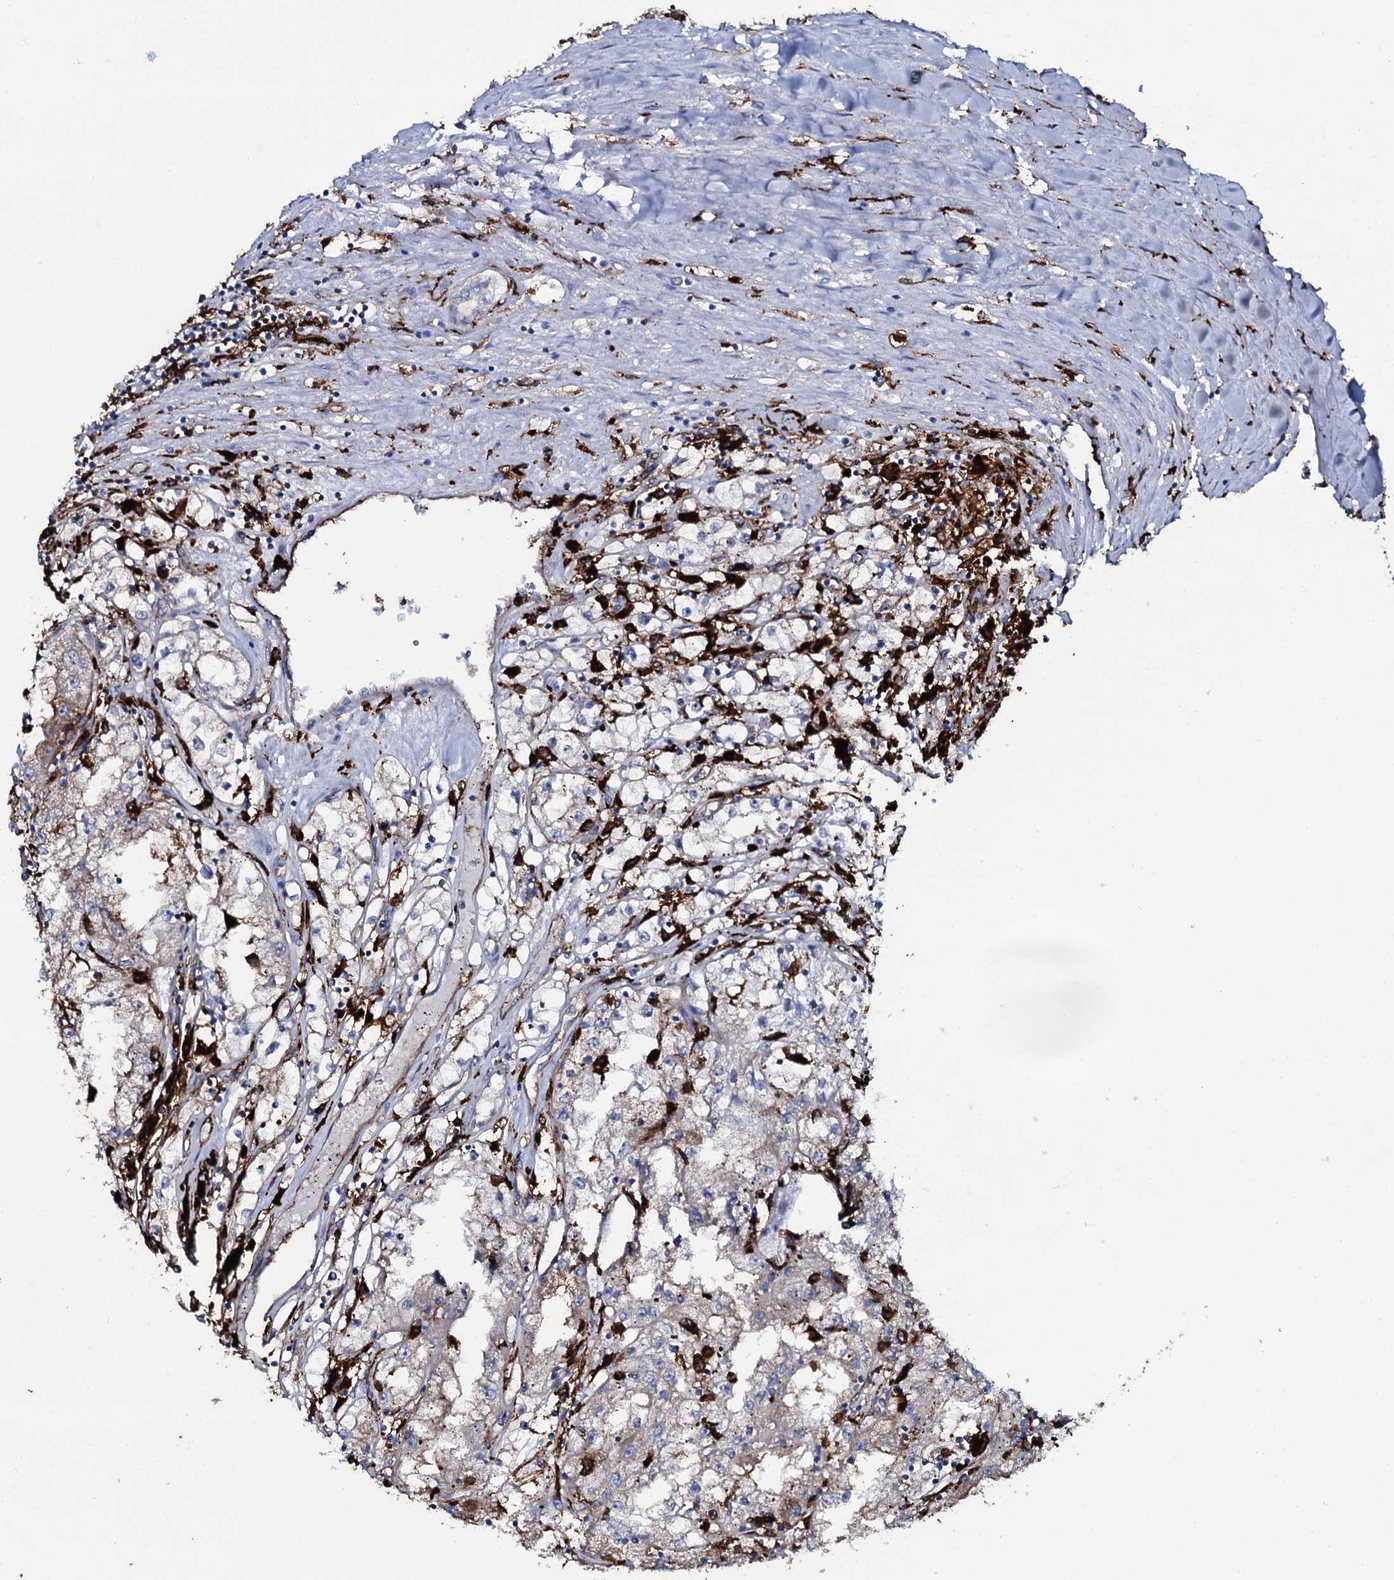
{"staining": {"intensity": "weak", "quantity": ">75%", "location": "cytoplasmic/membranous"}, "tissue": "renal cancer", "cell_type": "Tumor cells", "image_type": "cancer", "snomed": [{"axis": "morphology", "description": "Adenocarcinoma, NOS"}, {"axis": "topography", "description": "Kidney"}], "caption": "A low amount of weak cytoplasmic/membranous staining is present in about >75% of tumor cells in renal adenocarcinoma tissue. Nuclei are stained in blue.", "gene": "OSBPL2", "patient": {"sex": "male", "age": 56}}